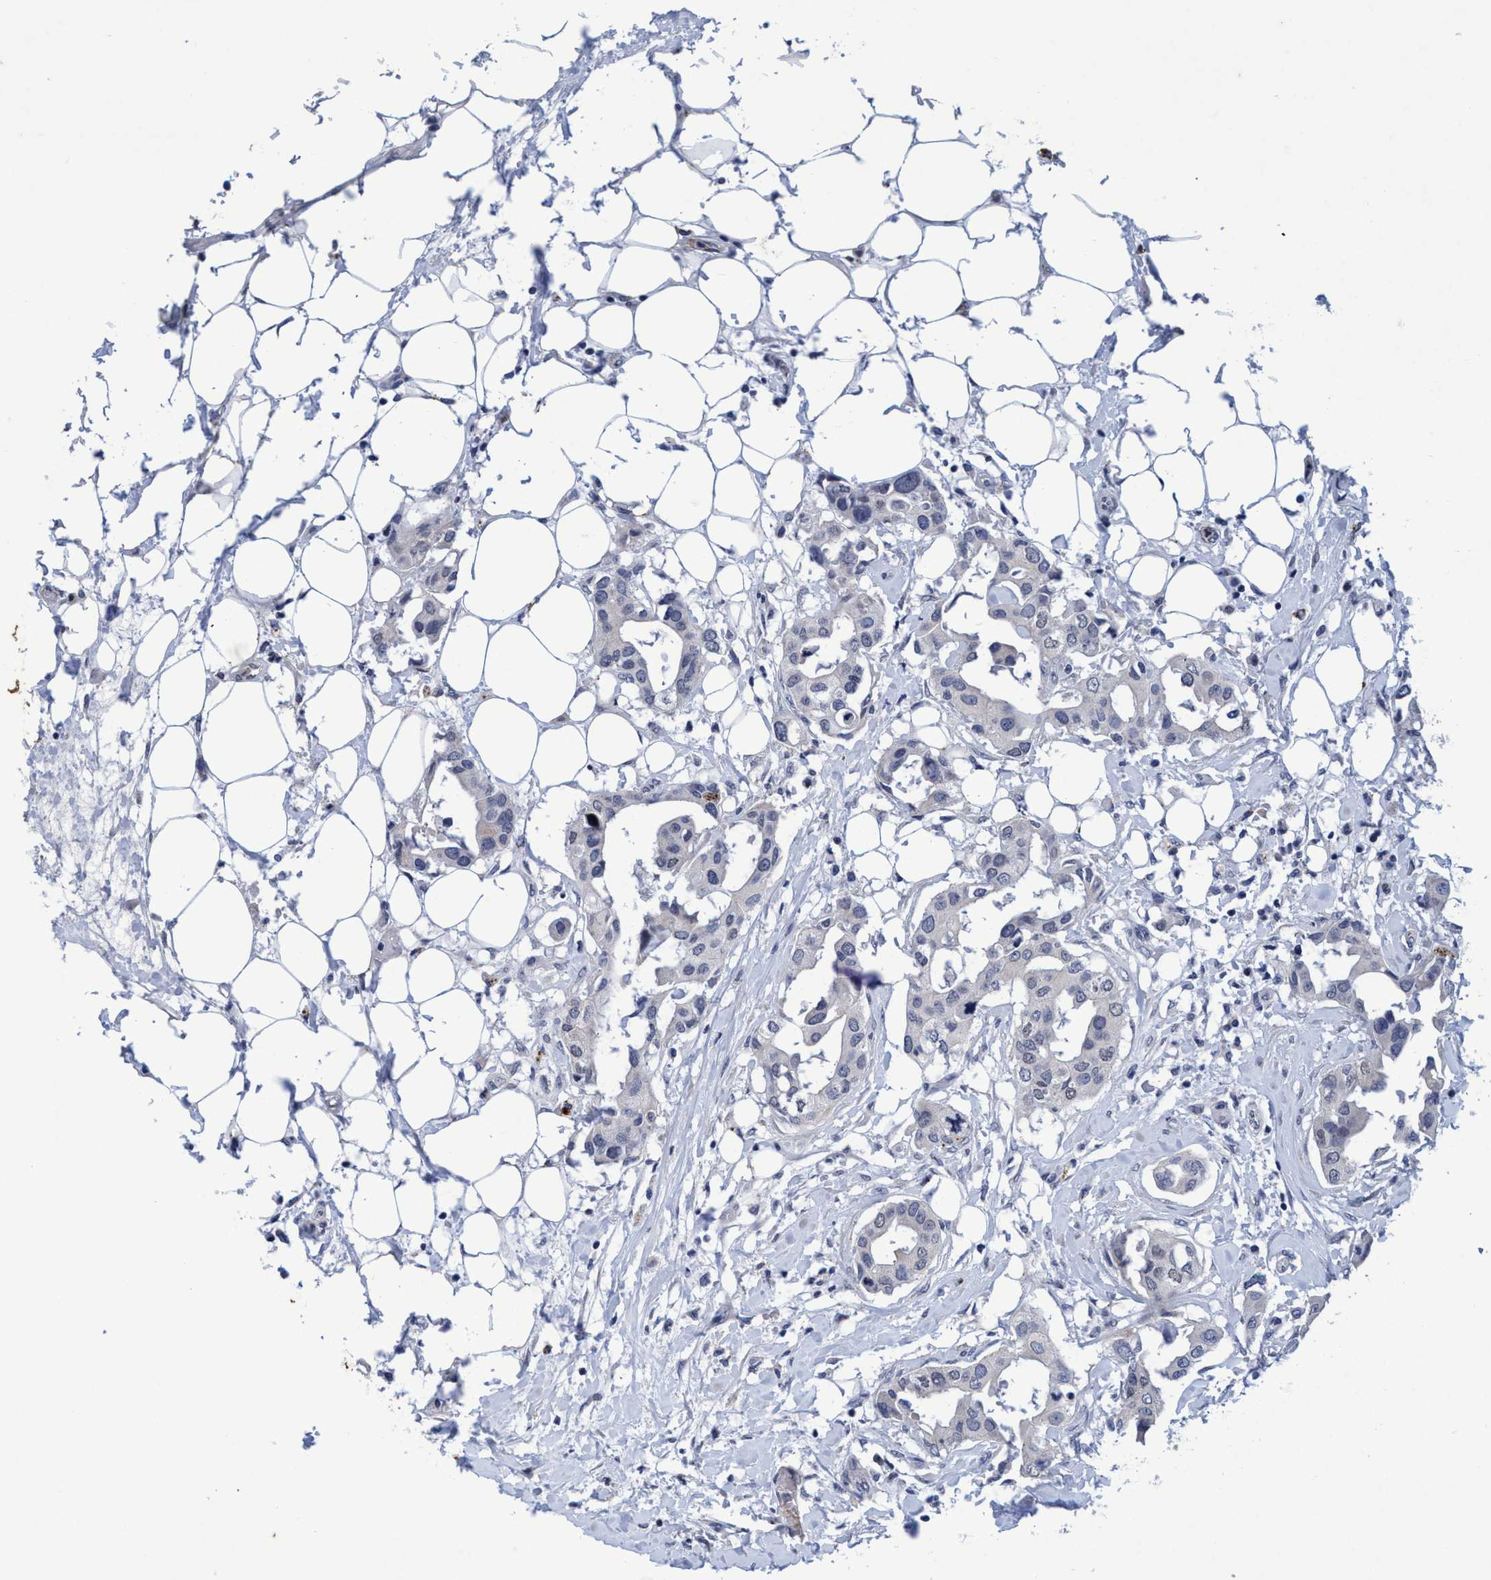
{"staining": {"intensity": "negative", "quantity": "none", "location": "none"}, "tissue": "breast cancer", "cell_type": "Tumor cells", "image_type": "cancer", "snomed": [{"axis": "morphology", "description": "Duct carcinoma"}, {"axis": "topography", "description": "Breast"}], "caption": "Tumor cells show no significant expression in invasive ductal carcinoma (breast). Nuclei are stained in blue.", "gene": "GRB14", "patient": {"sex": "female", "age": 40}}